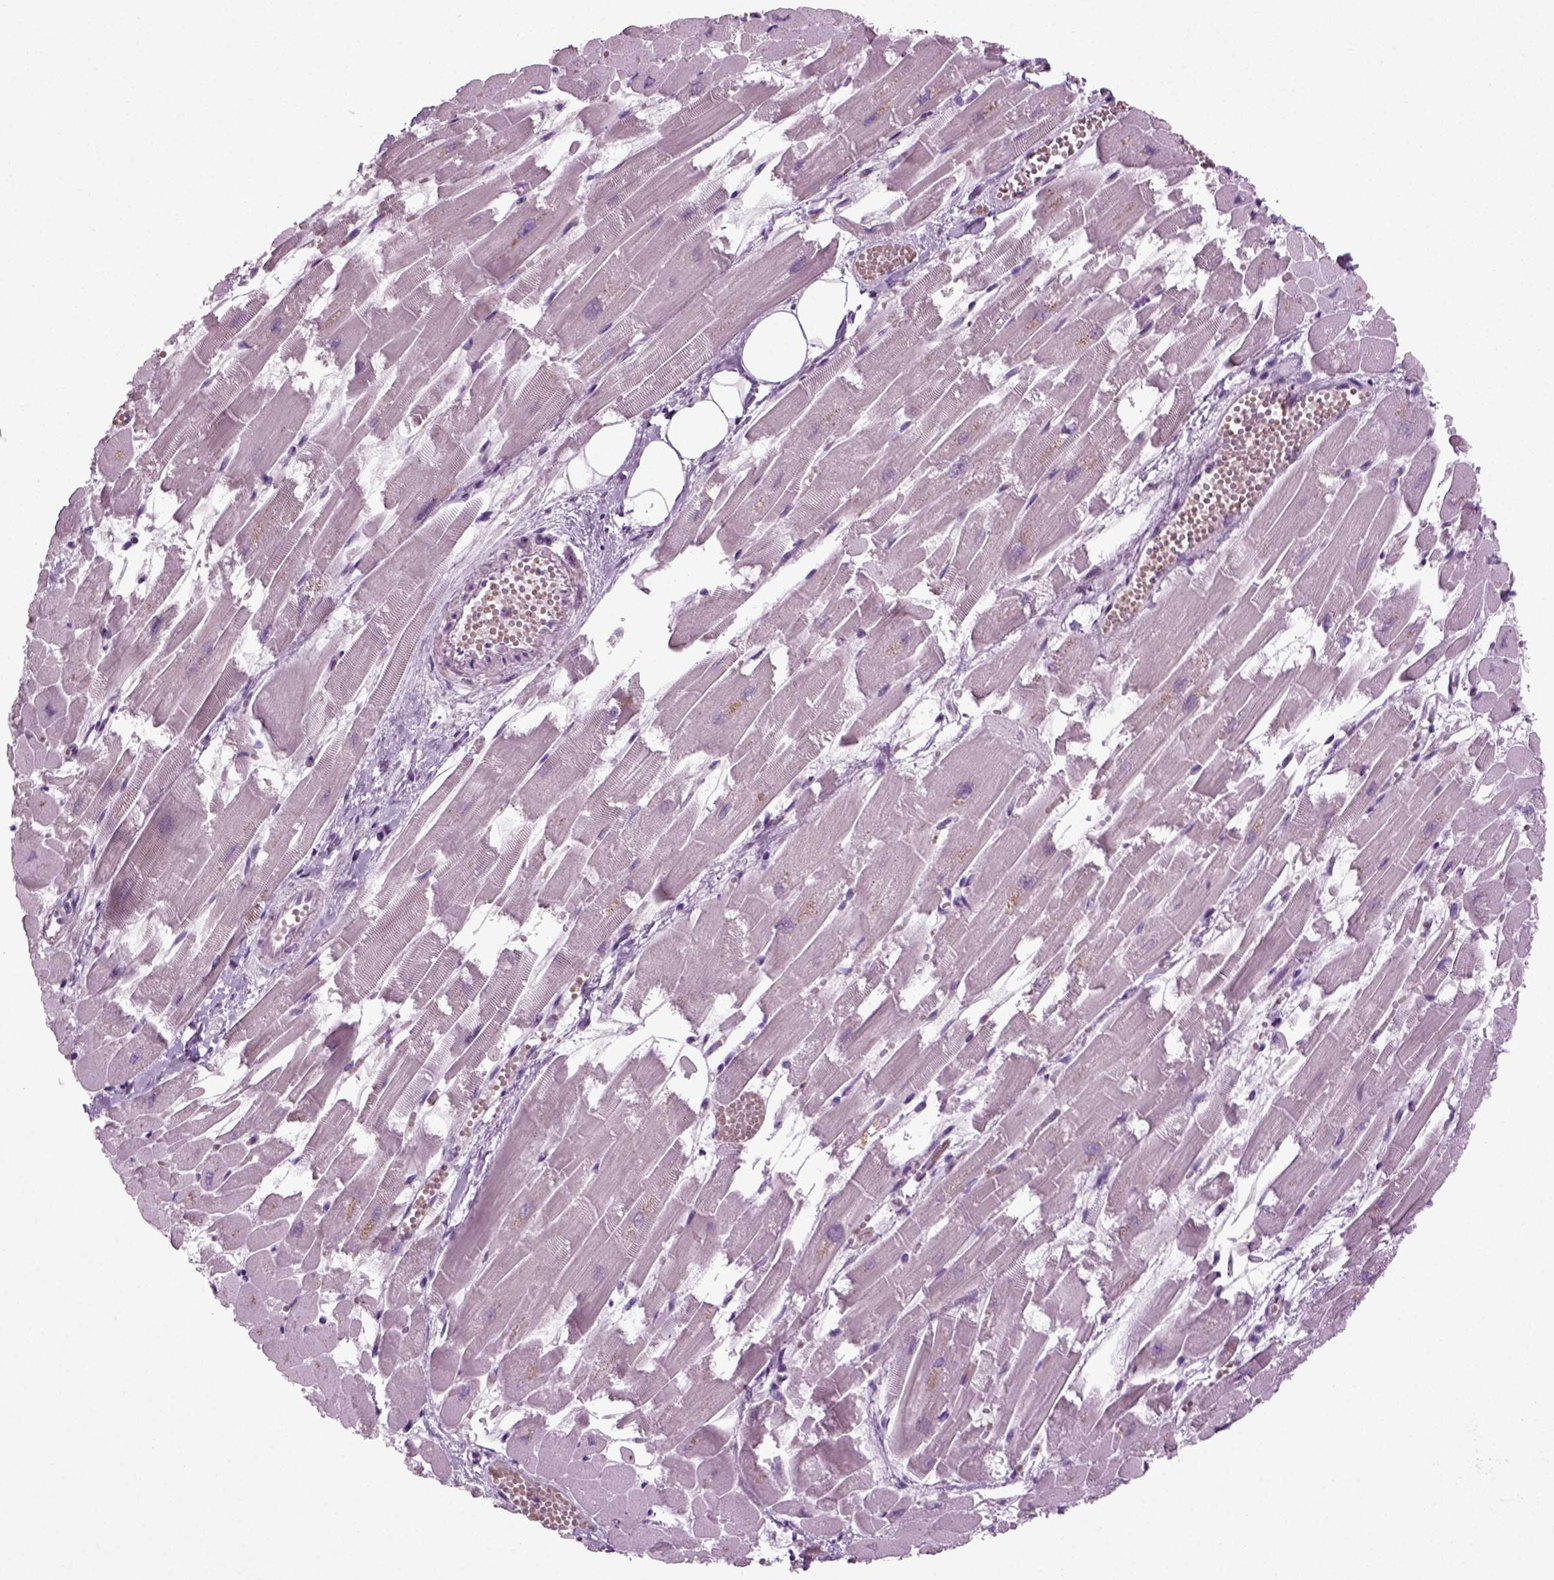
{"staining": {"intensity": "negative", "quantity": "none", "location": "none"}, "tissue": "heart muscle", "cell_type": "Cardiomyocytes", "image_type": "normal", "snomed": [{"axis": "morphology", "description": "Normal tissue, NOS"}, {"axis": "topography", "description": "Heart"}], "caption": "Immunohistochemical staining of normal human heart muscle demonstrates no significant staining in cardiomyocytes. (DAB (3,3'-diaminobenzidine) IHC, high magnification).", "gene": "ZC2HC1C", "patient": {"sex": "female", "age": 52}}